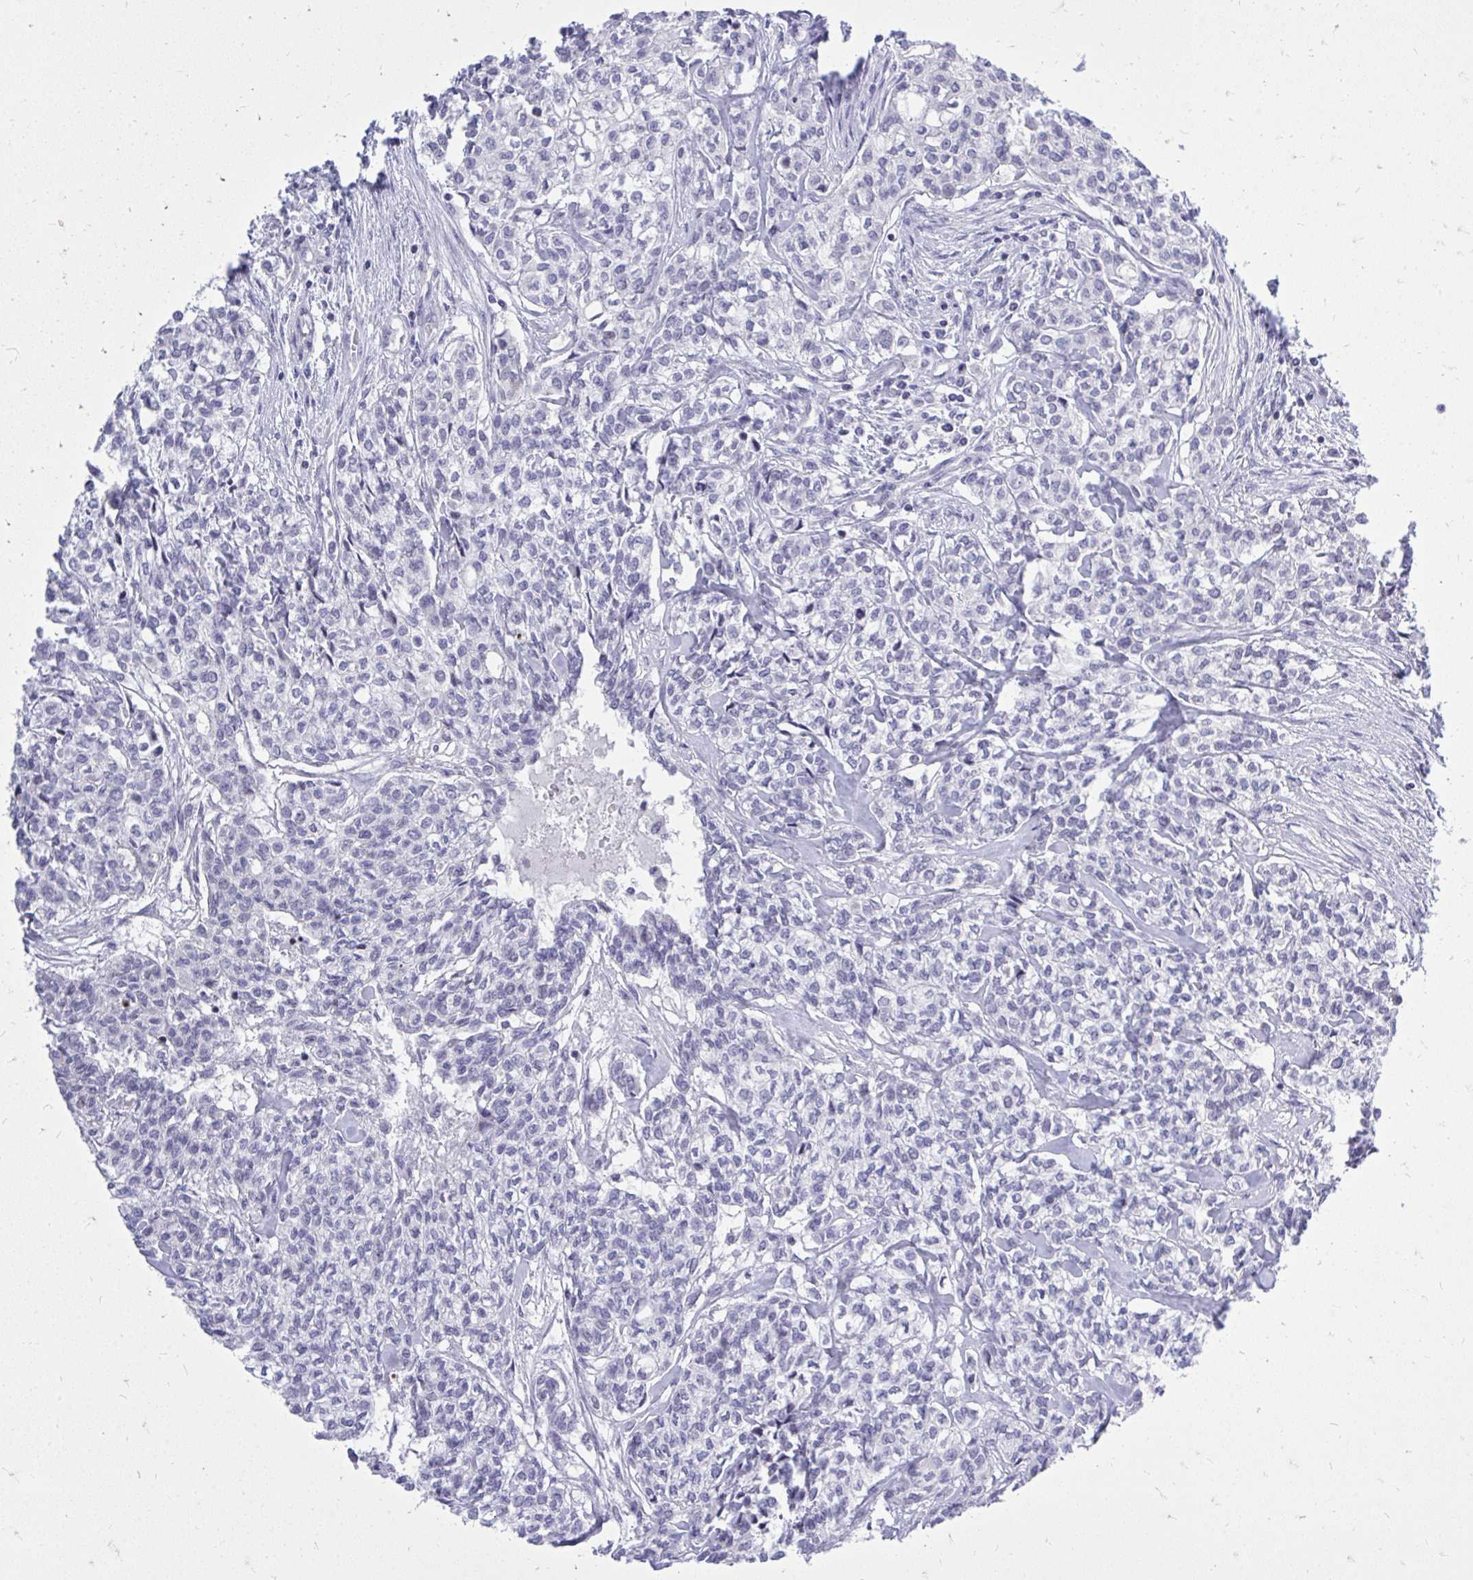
{"staining": {"intensity": "negative", "quantity": "none", "location": "none"}, "tissue": "head and neck cancer", "cell_type": "Tumor cells", "image_type": "cancer", "snomed": [{"axis": "morphology", "description": "Adenocarcinoma, NOS"}, {"axis": "topography", "description": "Head-Neck"}], "caption": "Tumor cells are negative for protein expression in human head and neck adenocarcinoma. The staining was performed using DAB to visualize the protein expression in brown, while the nuclei were stained in blue with hematoxylin (Magnification: 20x).", "gene": "GABRA1", "patient": {"sex": "male", "age": 81}}